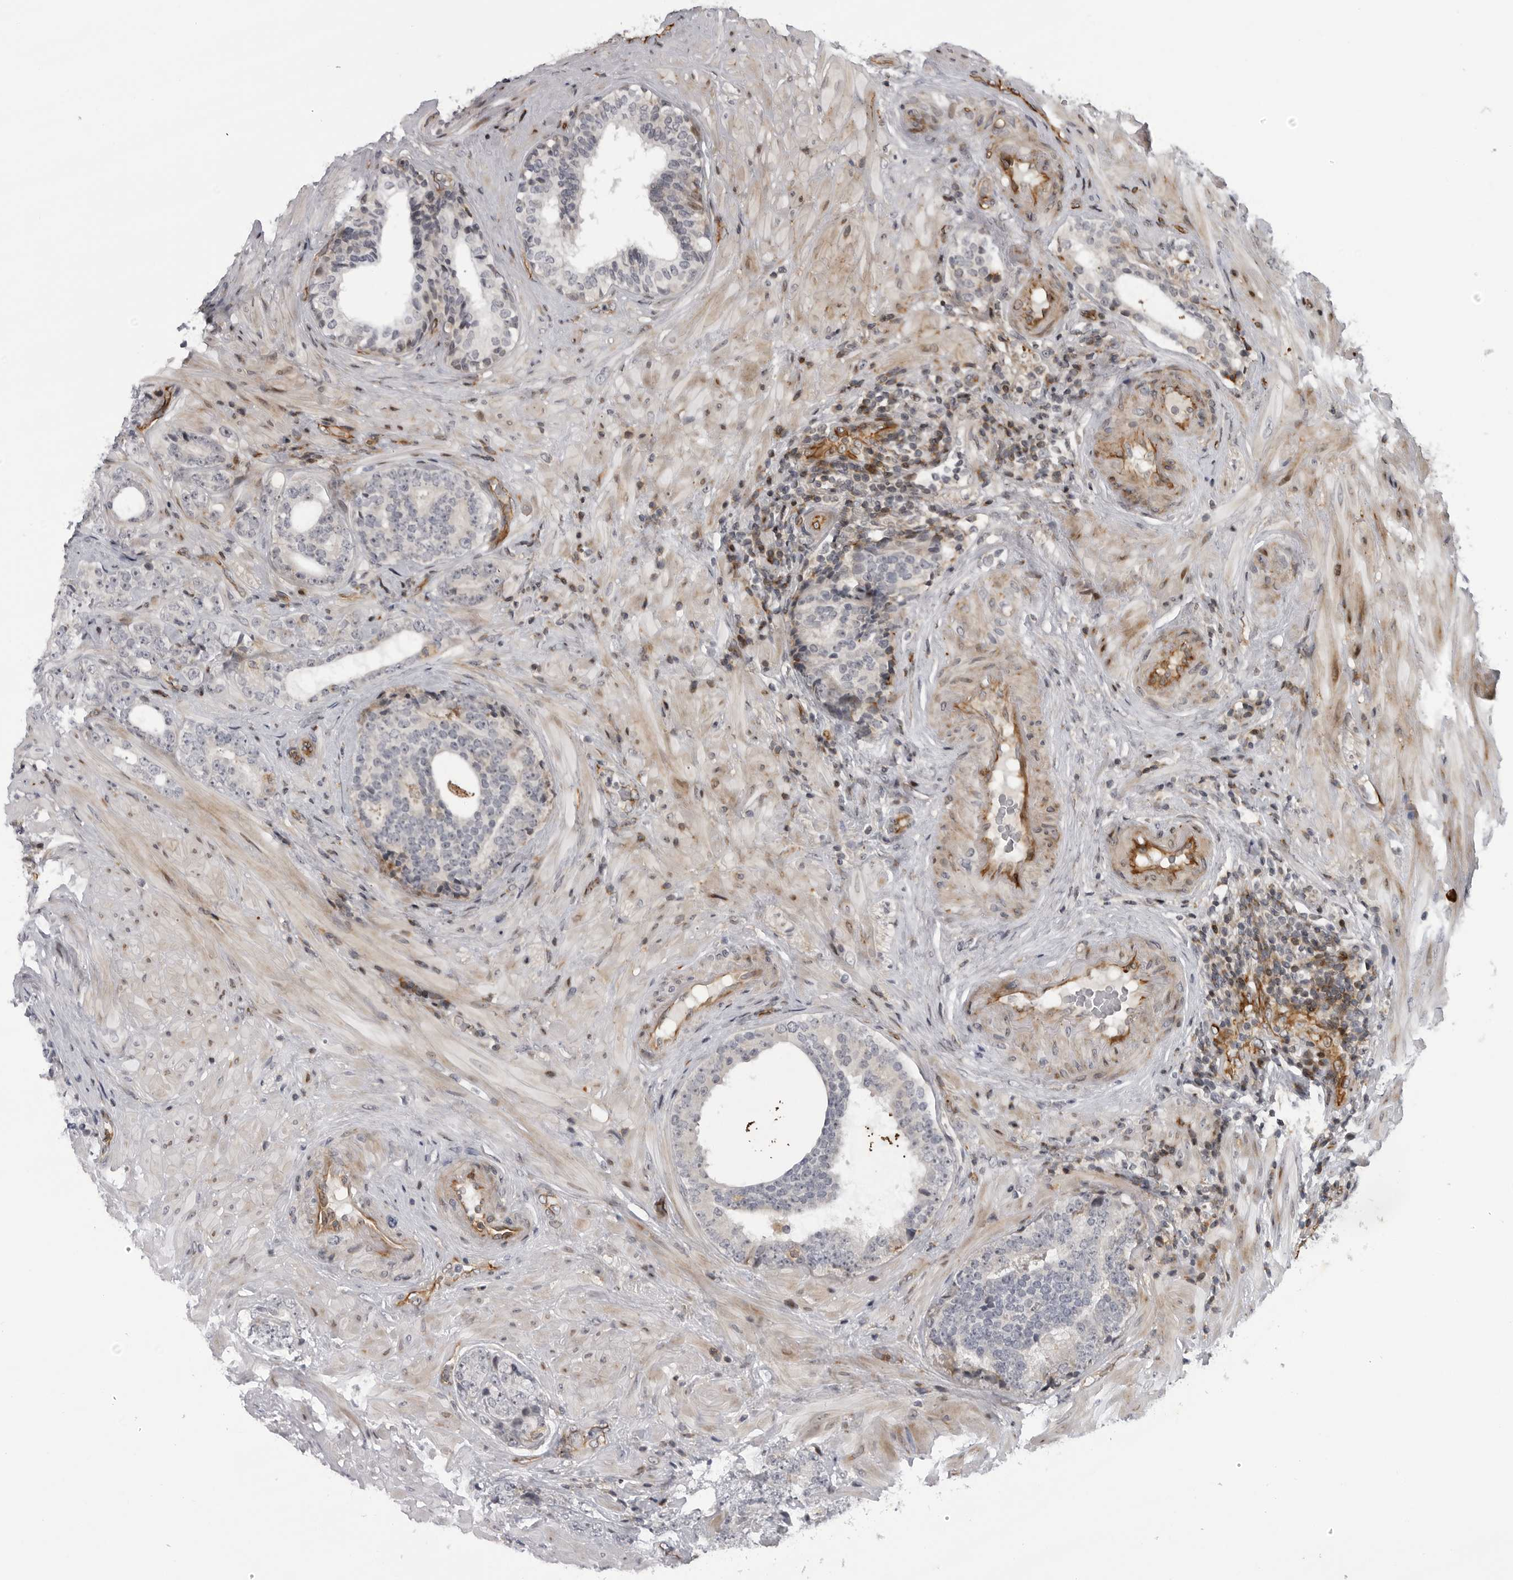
{"staining": {"intensity": "negative", "quantity": "none", "location": "none"}, "tissue": "prostate cancer", "cell_type": "Tumor cells", "image_type": "cancer", "snomed": [{"axis": "morphology", "description": "Adenocarcinoma, High grade"}, {"axis": "topography", "description": "Prostate"}], "caption": "Prostate high-grade adenocarcinoma was stained to show a protein in brown. There is no significant expression in tumor cells.", "gene": "ABL1", "patient": {"sex": "male", "age": 56}}